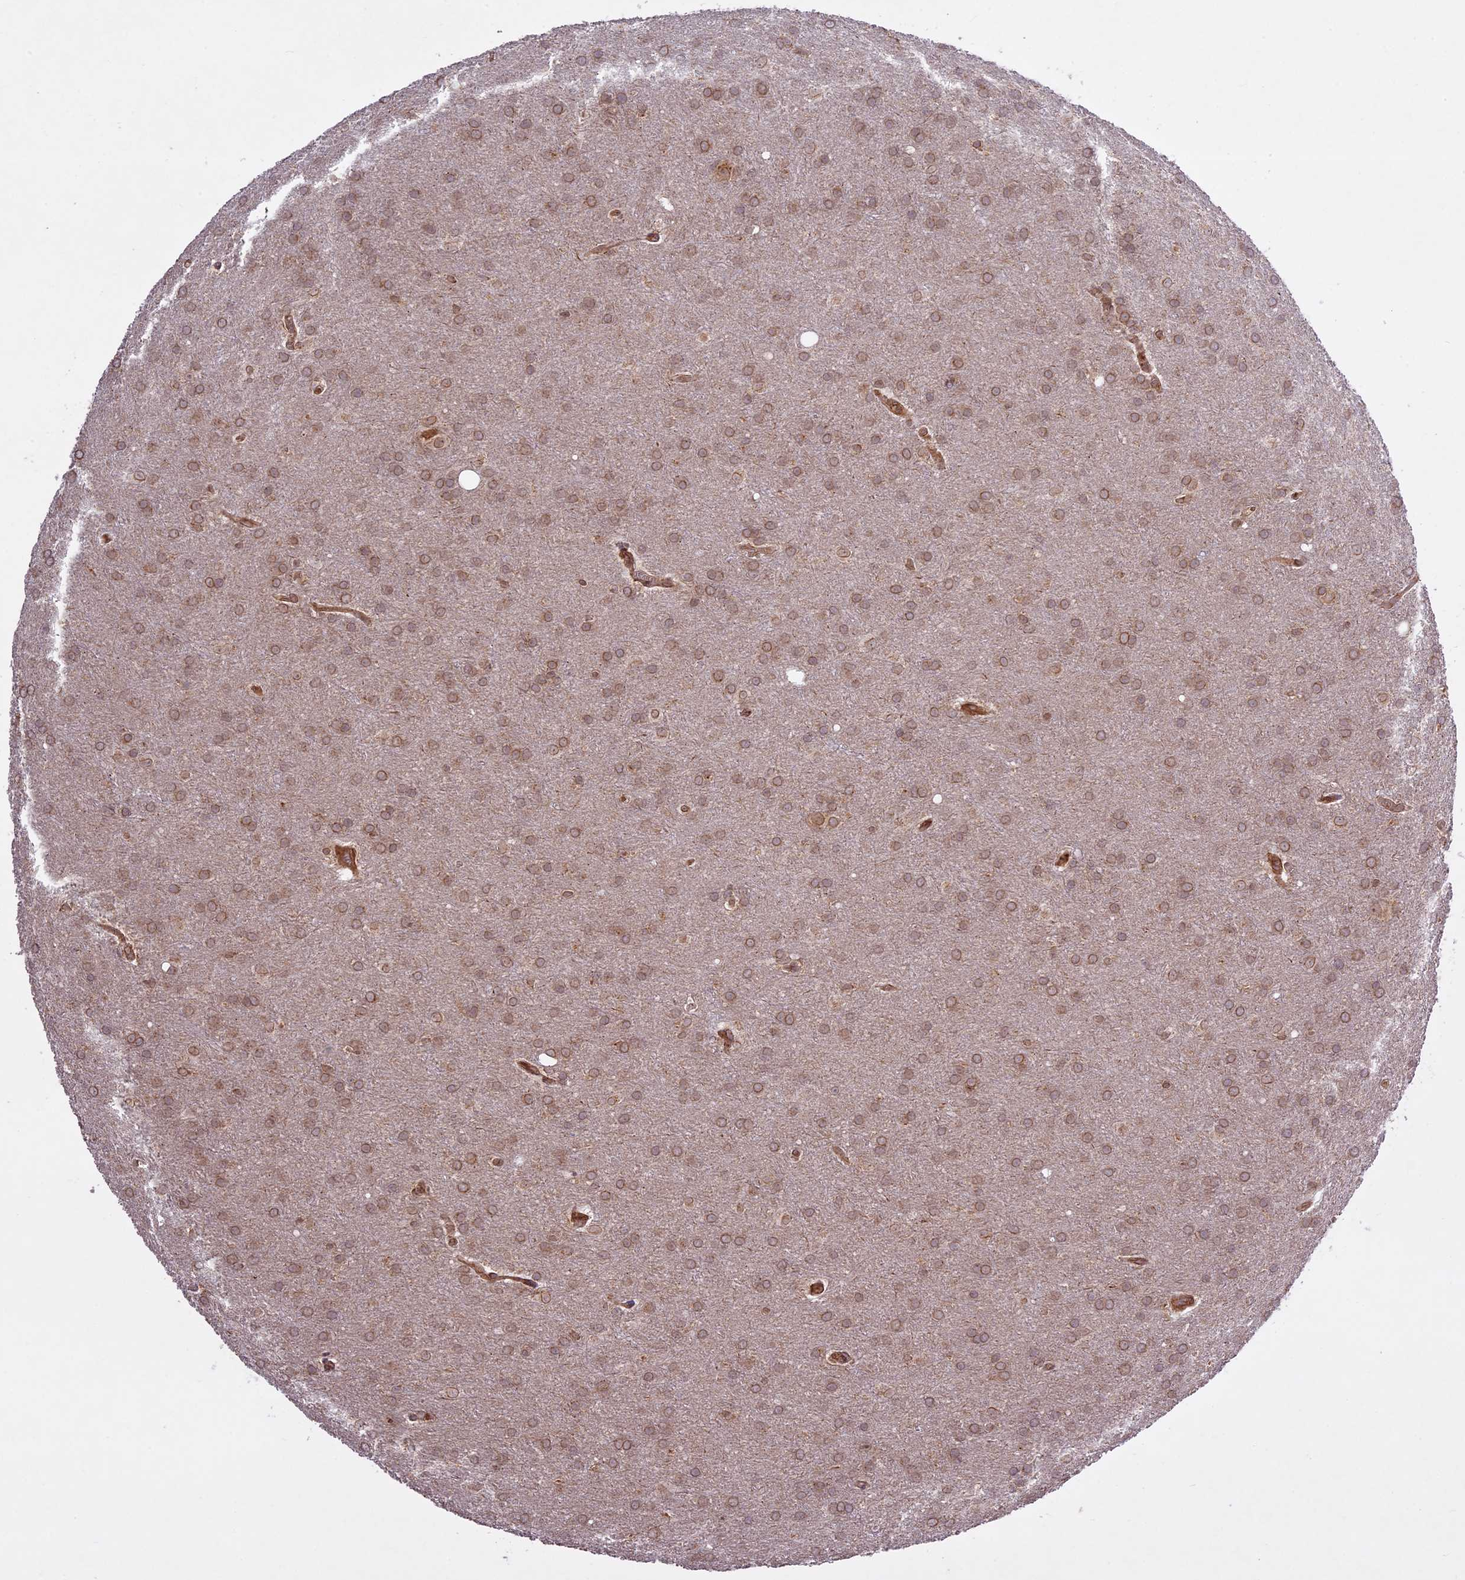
{"staining": {"intensity": "moderate", "quantity": ">75%", "location": "cytoplasmic/membranous"}, "tissue": "glioma", "cell_type": "Tumor cells", "image_type": "cancer", "snomed": [{"axis": "morphology", "description": "Glioma, malignant, Low grade"}, {"axis": "topography", "description": "Brain"}], "caption": "High-power microscopy captured an immunohistochemistry (IHC) micrograph of malignant low-grade glioma, revealing moderate cytoplasmic/membranous staining in approximately >75% of tumor cells.", "gene": "DGKH", "patient": {"sex": "female", "age": 32}}